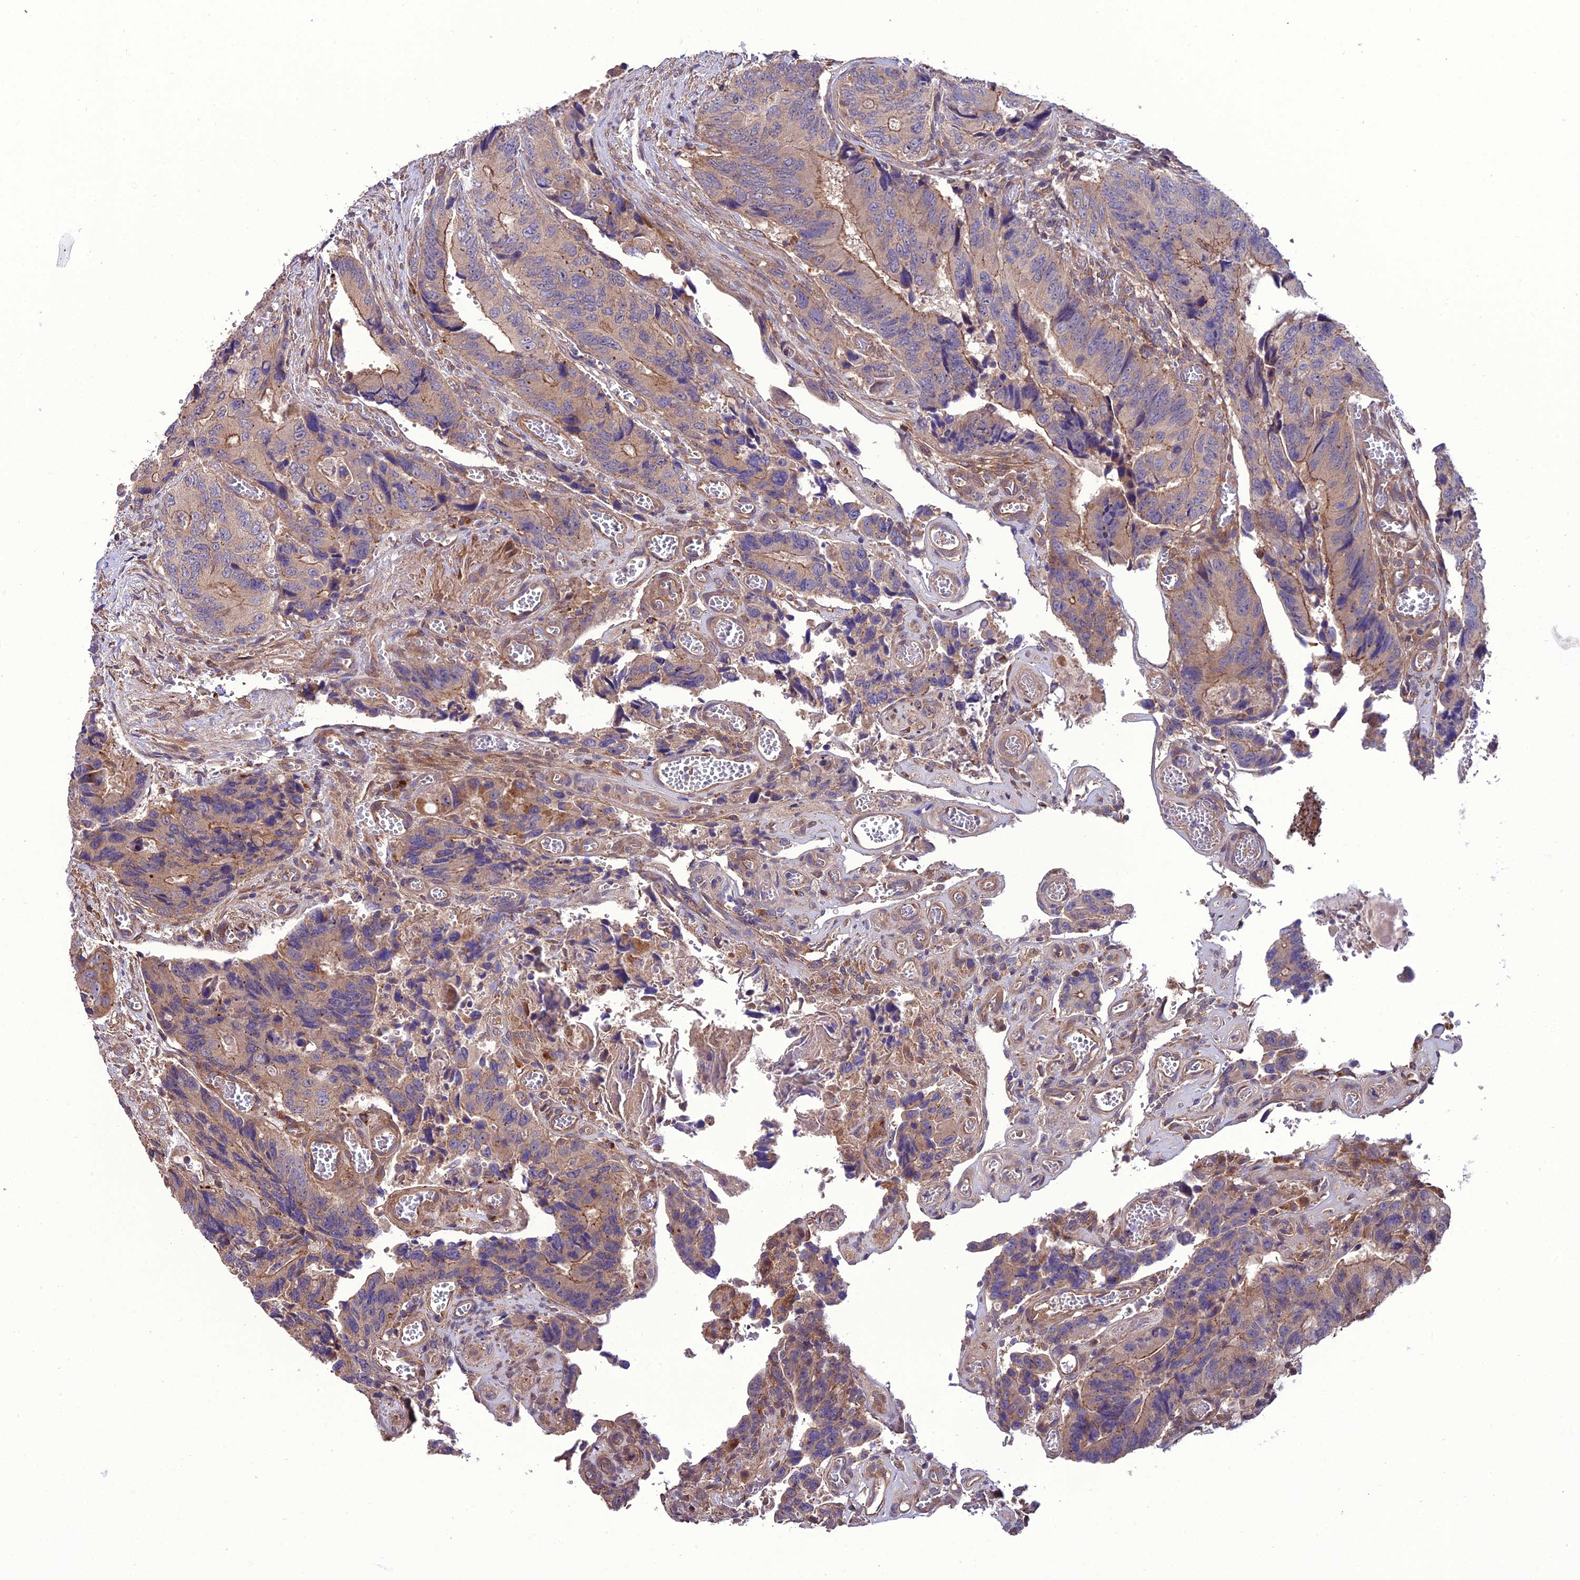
{"staining": {"intensity": "moderate", "quantity": ">75%", "location": "cytoplasmic/membranous"}, "tissue": "colorectal cancer", "cell_type": "Tumor cells", "image_type": "cancer", "snomed": [{"axis": "morphology", "description": "Adenocarcinoma, NOS"}, {"axis": "topography", "description": "Colon"}], "caption": "This image reveals colorectal adenocarcinoma stained with IHC to label a protein in brown. The cytoplasmic/membranous of tumor cells show moderate positivity for the protein. Nuclei are counter-stained blue.", "gene": "PPIL3", "patient": {"sex": "male", "age": 84}}